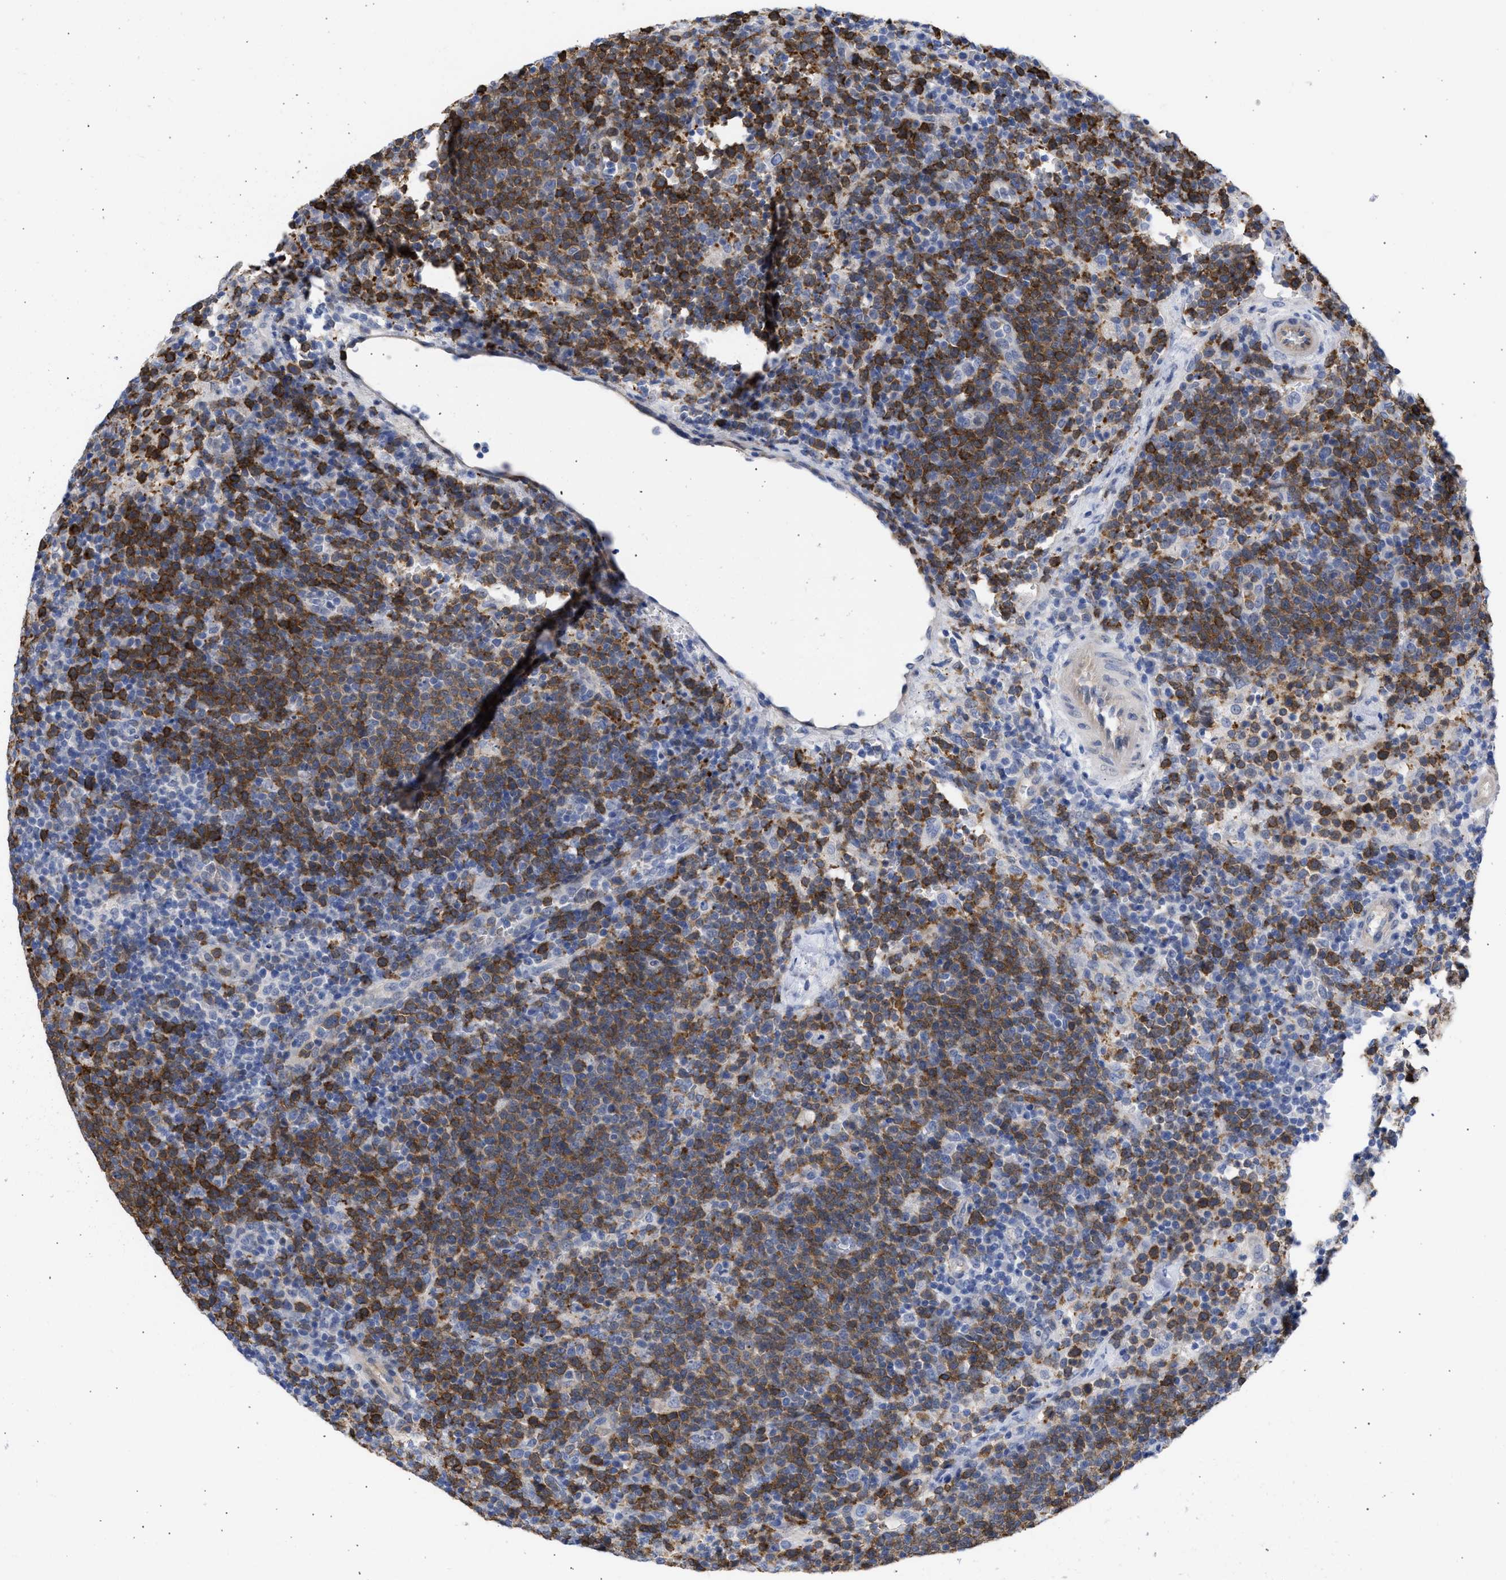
{"staining": {"intensity": "moderate", "quantity": "25%-75%", "location": "cytoplasmic/membranous"}, "tissue": "lymphoma", "cell_type": "Tumor cells", "image_type": "cancer", "snomed": [{"axis": "morphology", "description": "Malignant lymphoma, non-Hodgkin's type, High grade"}, {"axis": "topography", "description": "Lymph node"}], "caption": "This micrograph shows IHC staining of lymphoma, with medium moderate cytoplasmic/membranous staining in about 25%-75% of tumor cells.", "gene": "THRA", "patient": {"sex": "male", "age": 61}}